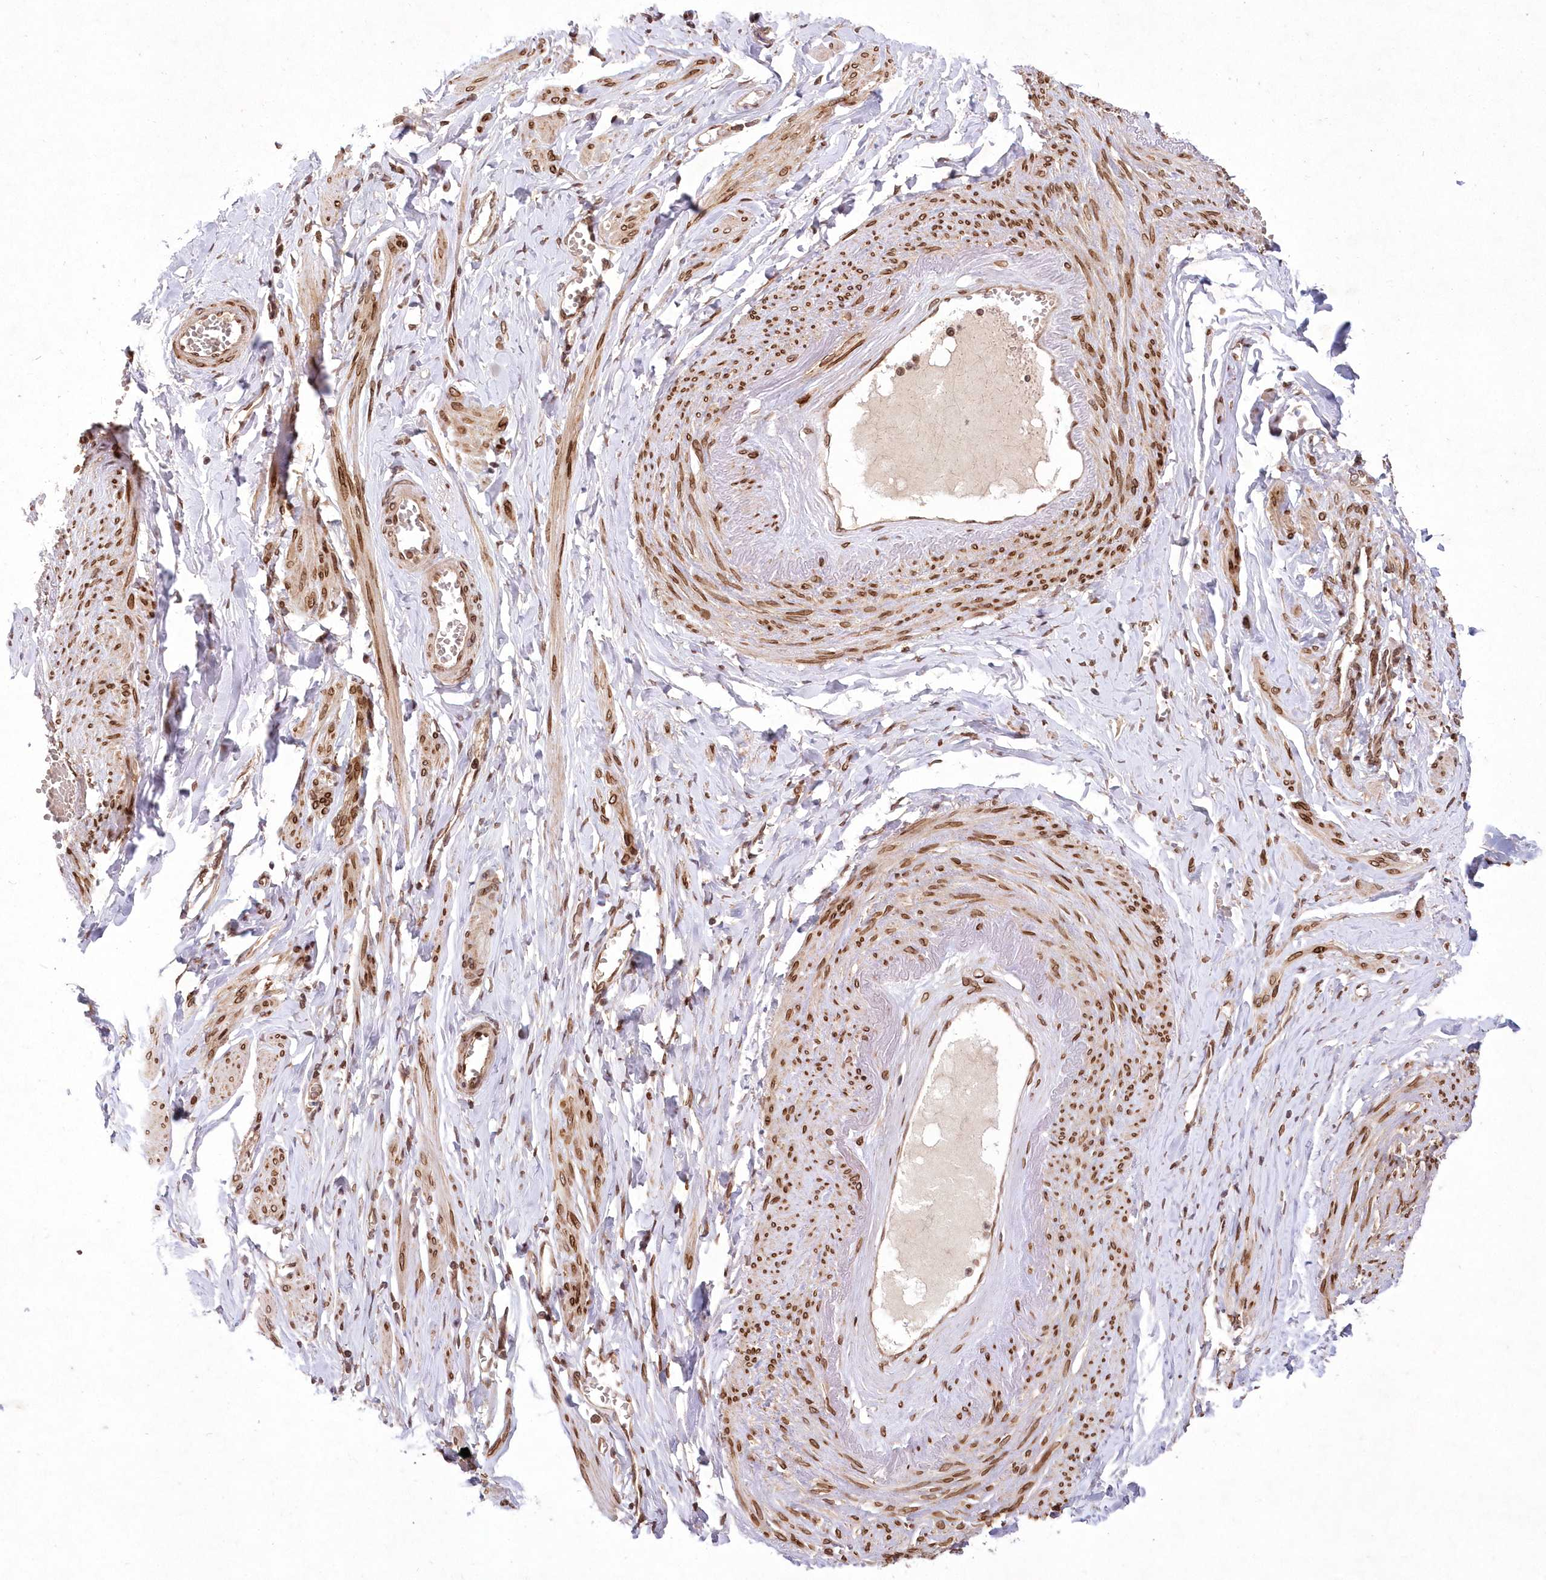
{"staining": {"intensity": "weak", "quantity": "25%-75%", "location": "cytoplasmic/membranous"}, "tissue": "adipose tissue", "cell_type": "Adipocytes", "image_type": "normal", "snomed": [{"axis": "morphology", "description": "Normal tissue, NOS"}, {"axis": "topography", "description": "Vascular tissue"}, {"axis": "topography", "description": "Fallopian tube"}, {"axis": "topography", "description": "Ovary"}], "caption": "Immunohistochemistry (IHC) of unremarkable human adipose tissue demonstrates low levels of weak cytoplasmic/membranous staining in approximately 25%-75% of adipocytes.", "gene": "DNAJC27", "patient": {"sex": "female", "age": 67}}